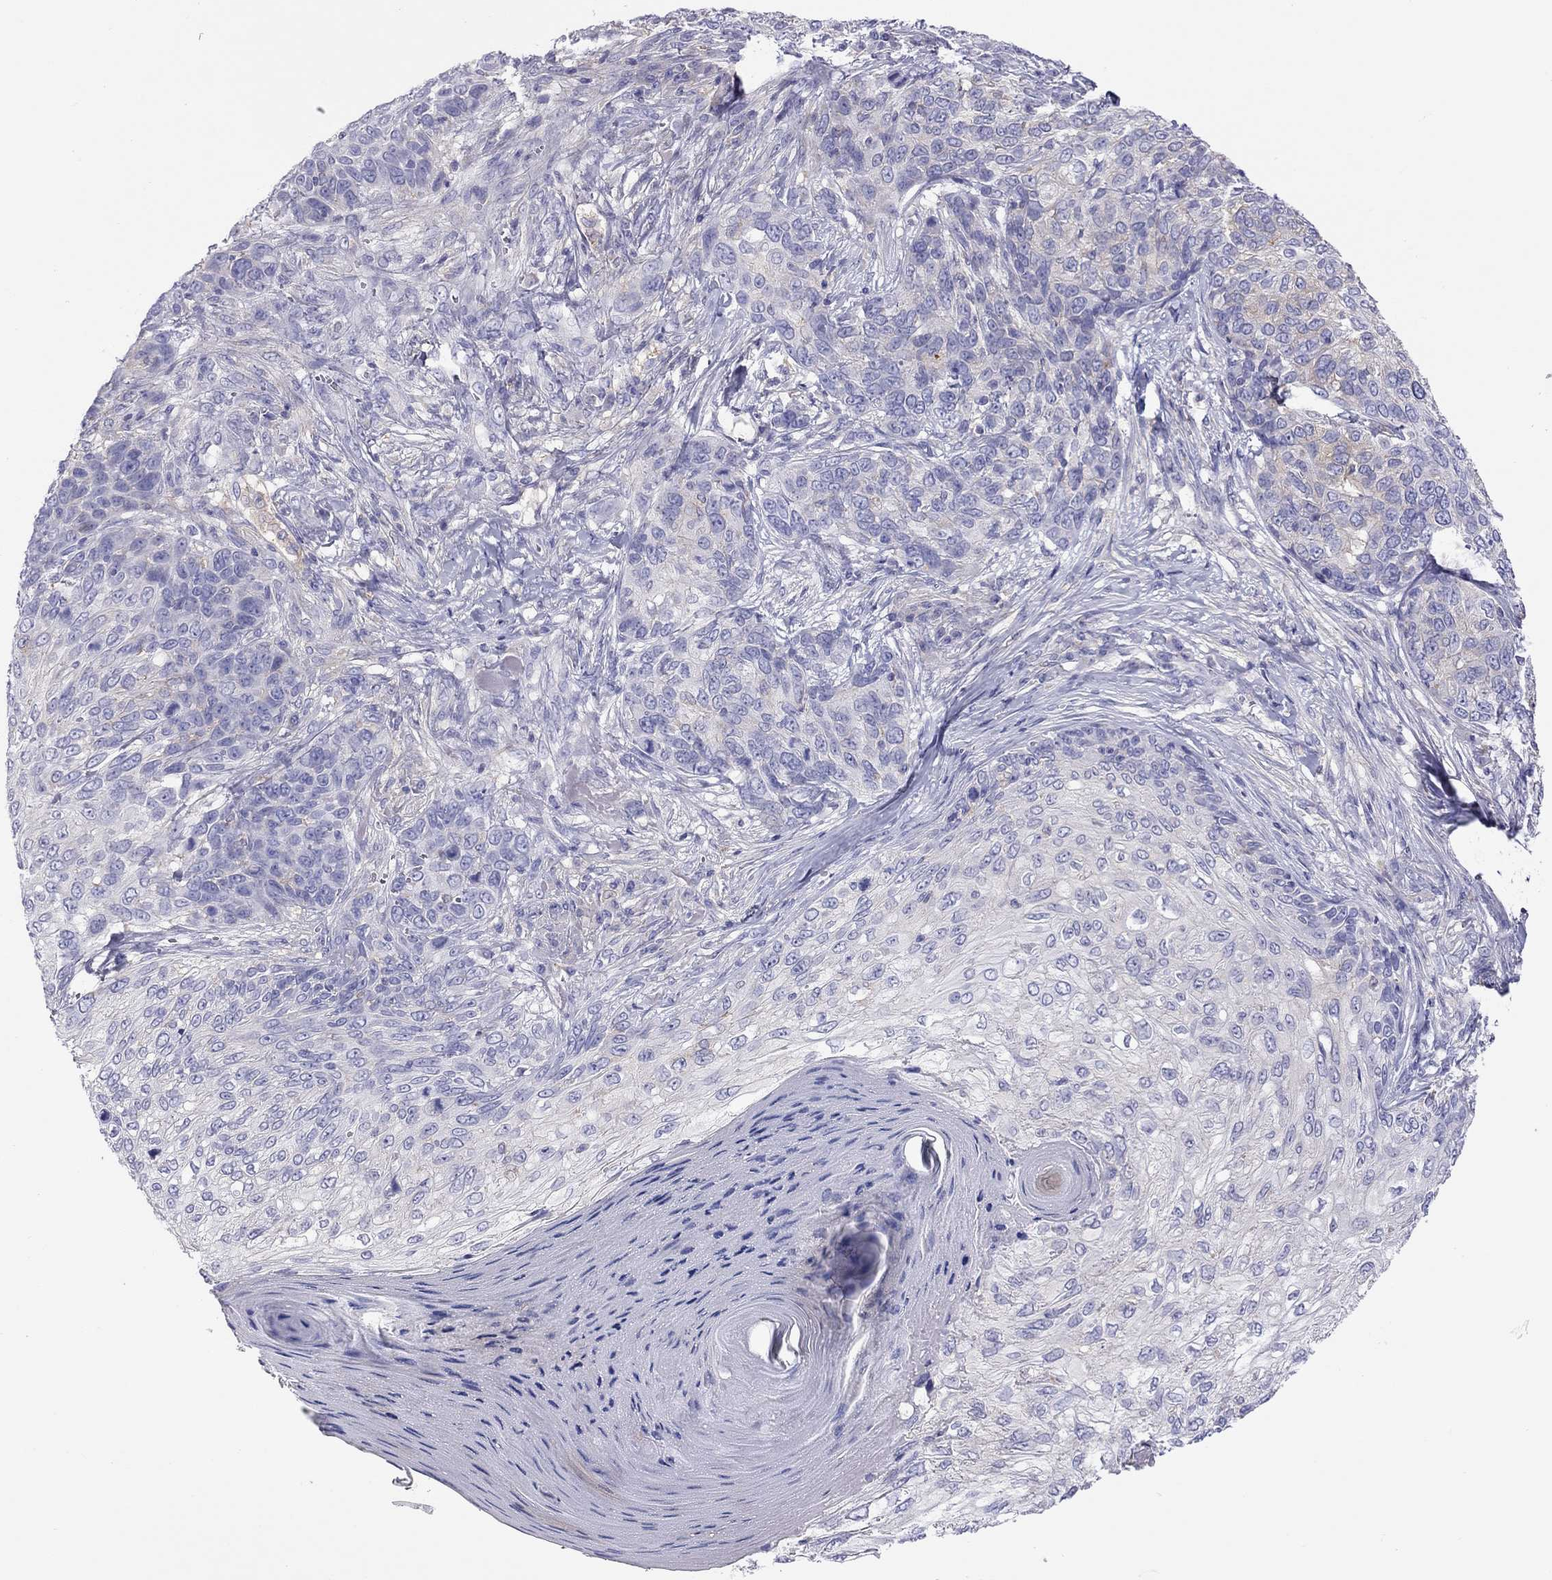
{"staining": {"intensity": "negative", "quantity": "none", "location": "none"}, "tissue": "skin cancer", "cell_type": "Tumor cells", "image_type": "cancer", "snomed": [{"axis": "morphology", "description": "Squamous cell carcinoma, NOS"}, {"axis": "topography", "description": "Skin"}], "caption": "Skin cancer (squamous cell carcinoma) was stained to show a protein in brown. There is no significant positivity in tumor cells. (DAB immunohistochemistry, high magnification).", "gene": "ALOX15B", "patient": {"sex": "male", "age": 92}}